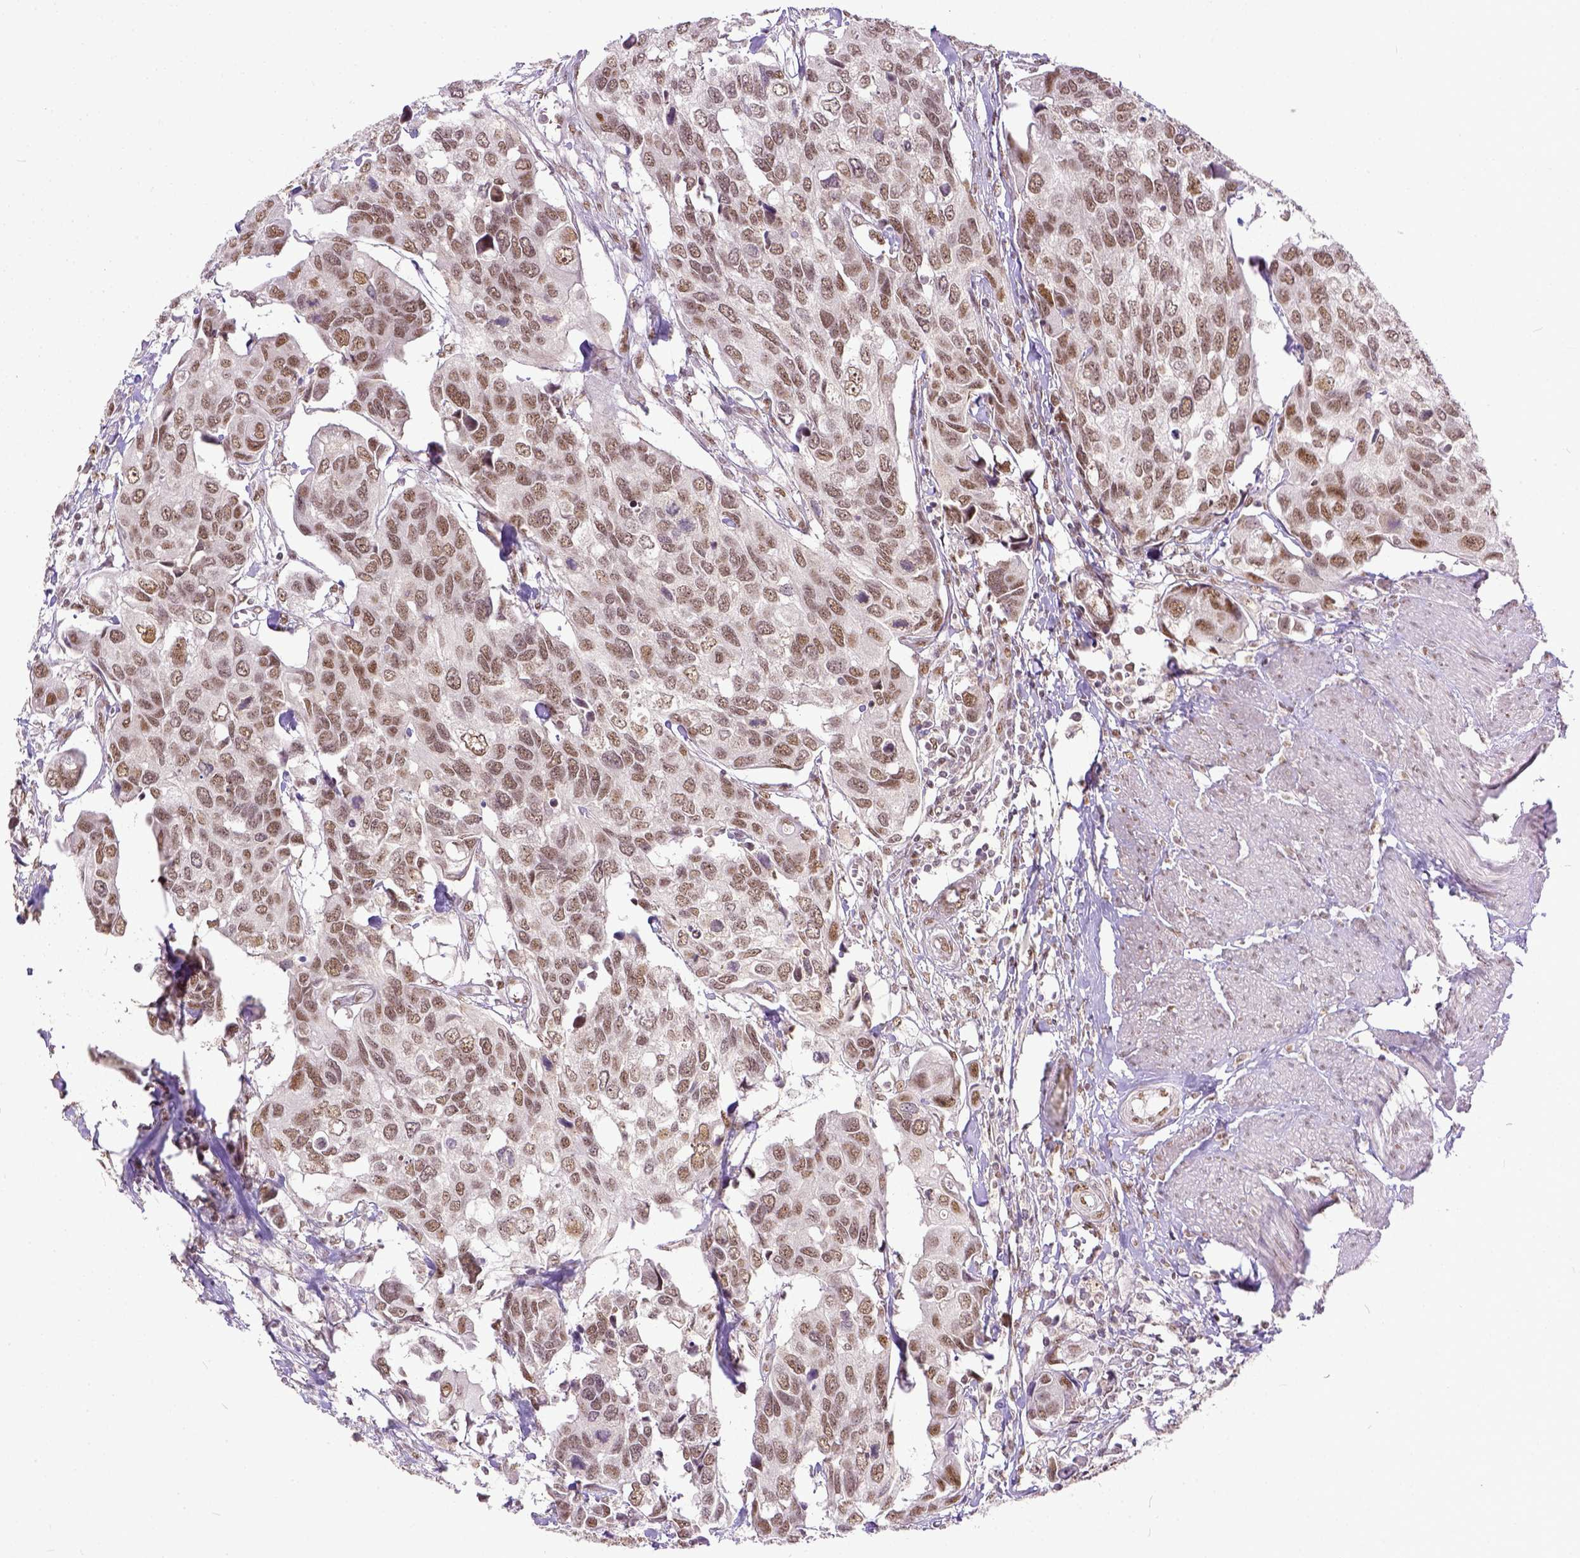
{"staining": {"intensity": "moderate", "quantity": ">75%", "location": "nuclear"}, "tissue": "urothelial cancer", "cell_type": "Tumor cells", "image_type": "cancer", "snomed": [{"axis": "morphology", "description": "Urothelial carcinoma, High grade"}, {"axis": "topography", "description": "Urinary bladder"}], "caption": "Immunohistochemical staining of human urothelial carcinoma (high-grade) demonstrates medium levels of moderate nuclear expression in about >75% of tumor cells.", "gene": "ERCC1", "patient": {"sex": "male", "age": 60}}